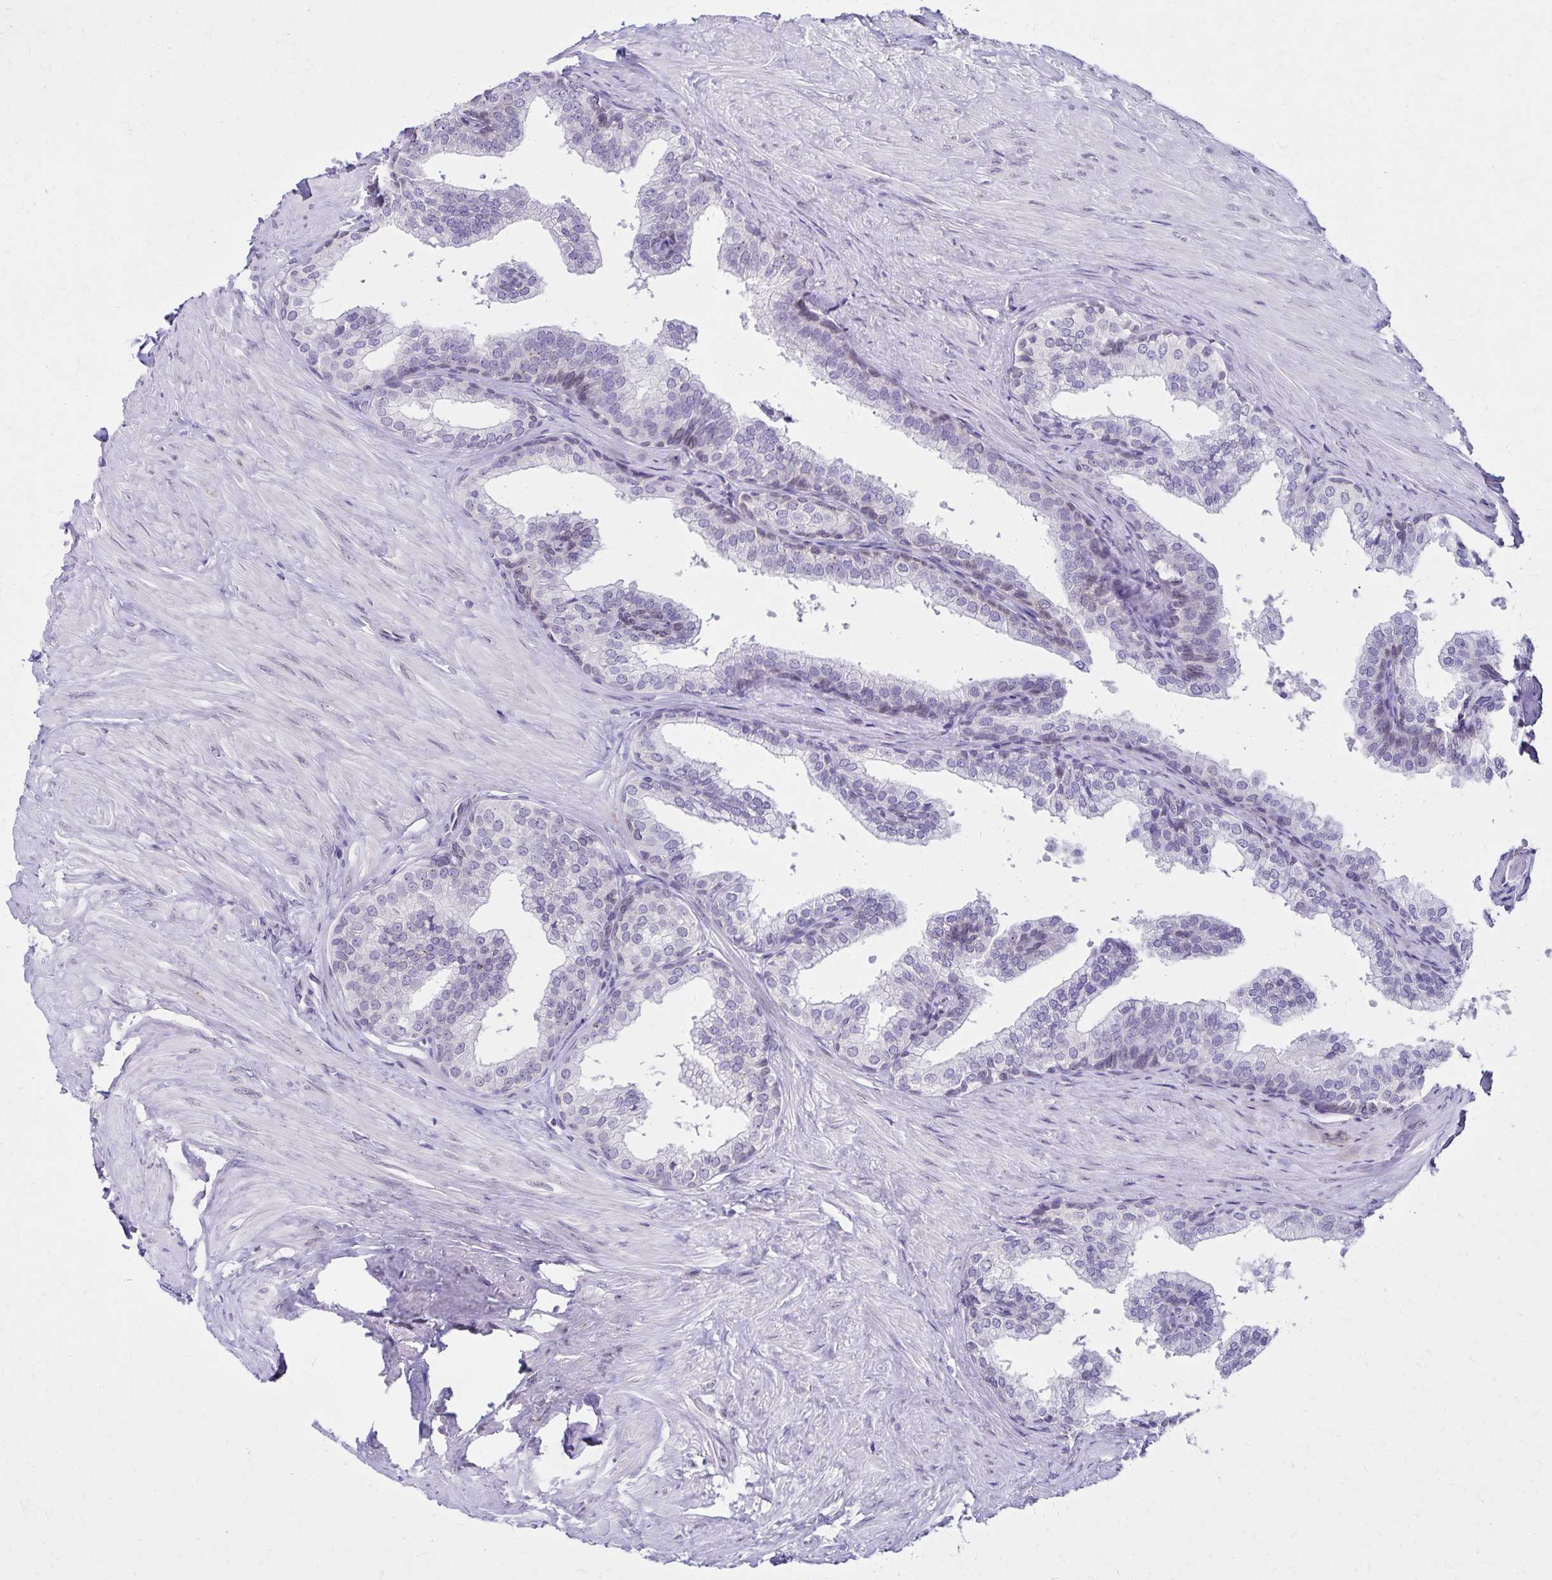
{"staining": {"intensity": "negative", "quantity": "none", "location": "none"}, "tissue": "prostate", "cell_type": "Glandular cells", "image_type": "normal", "snomed": [{"axis": "morphology", "description": "Normal tissue, NOS"}, {"axis": "topography", "description": "Prostate"}, {"axis": "topography", "description": "Peripheral nerve tissue"}], "caption": "Photomicrograph shows no significant protein positivity in glandular cells of benign prostate.", "gene": "FAM166C", "patient": {"sex": "male", "age": 55}}